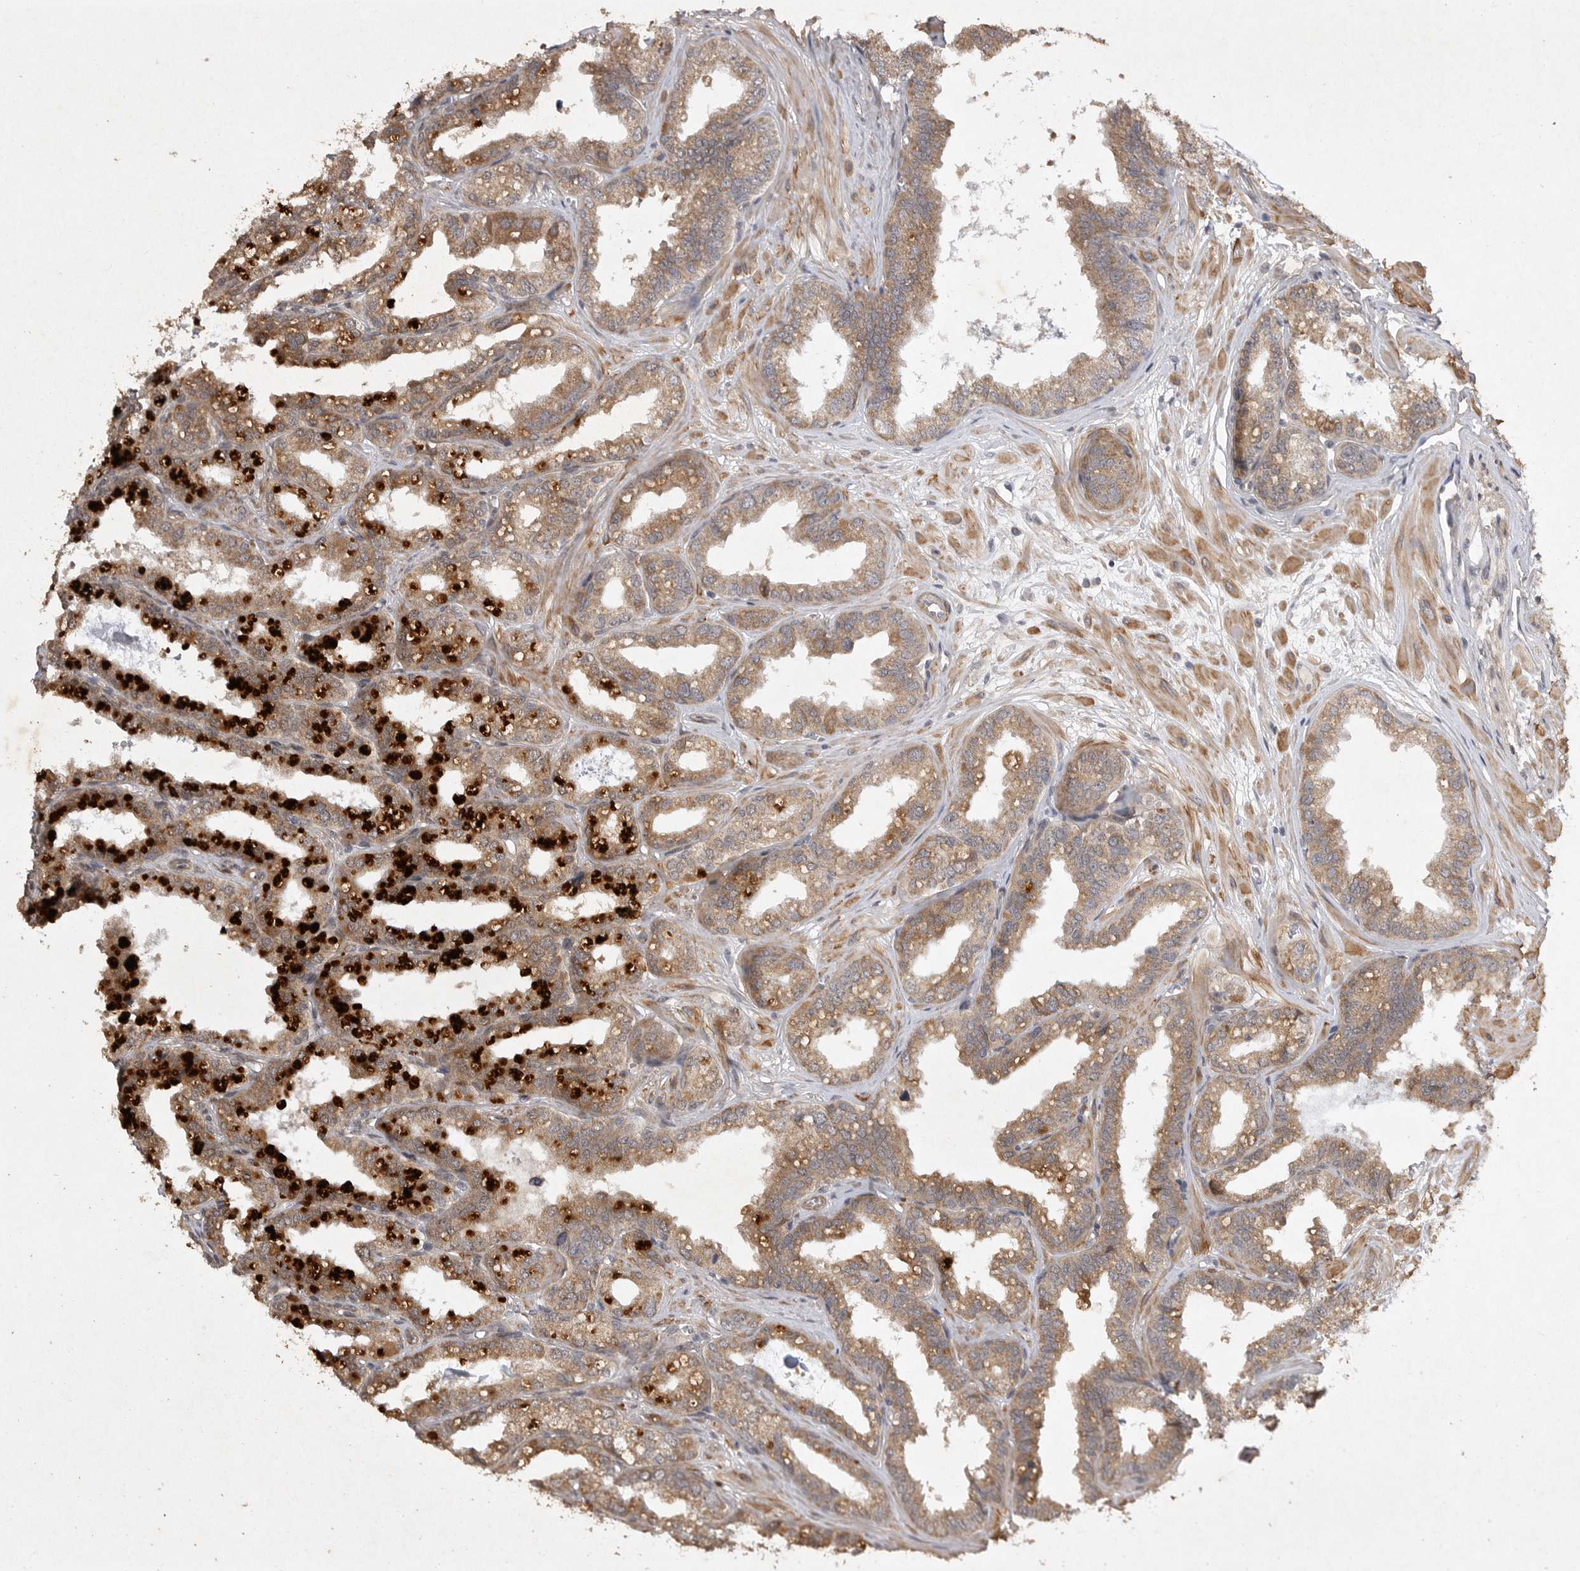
{"staining": {"intensity": "moderate", "quantity": ">75%", "location": "cytoplasmic/membranous"}, "tissue": "seminal vesicle", "cell_type": "Glandular cells", "image_type": "normal", "snomed": [{"axis": "morphology", "description": "Normal tissue, NOS"}, {"axis": "topography", "description": "Prostate"}, {"axis": "topography", "description": "Seminal veicle"}], "caption": "IHC image of normal seminal vesicle: human seminal vesicle stained using IHC demonstrates medium levels of moderate protein expression localized specifically in the cytoplasmic/membranous of glandular cells, appearing as a cytoplasmic/membranous brown color.", "gene": "EDEM3", "patient": {"sex": "male", "age": 51}}